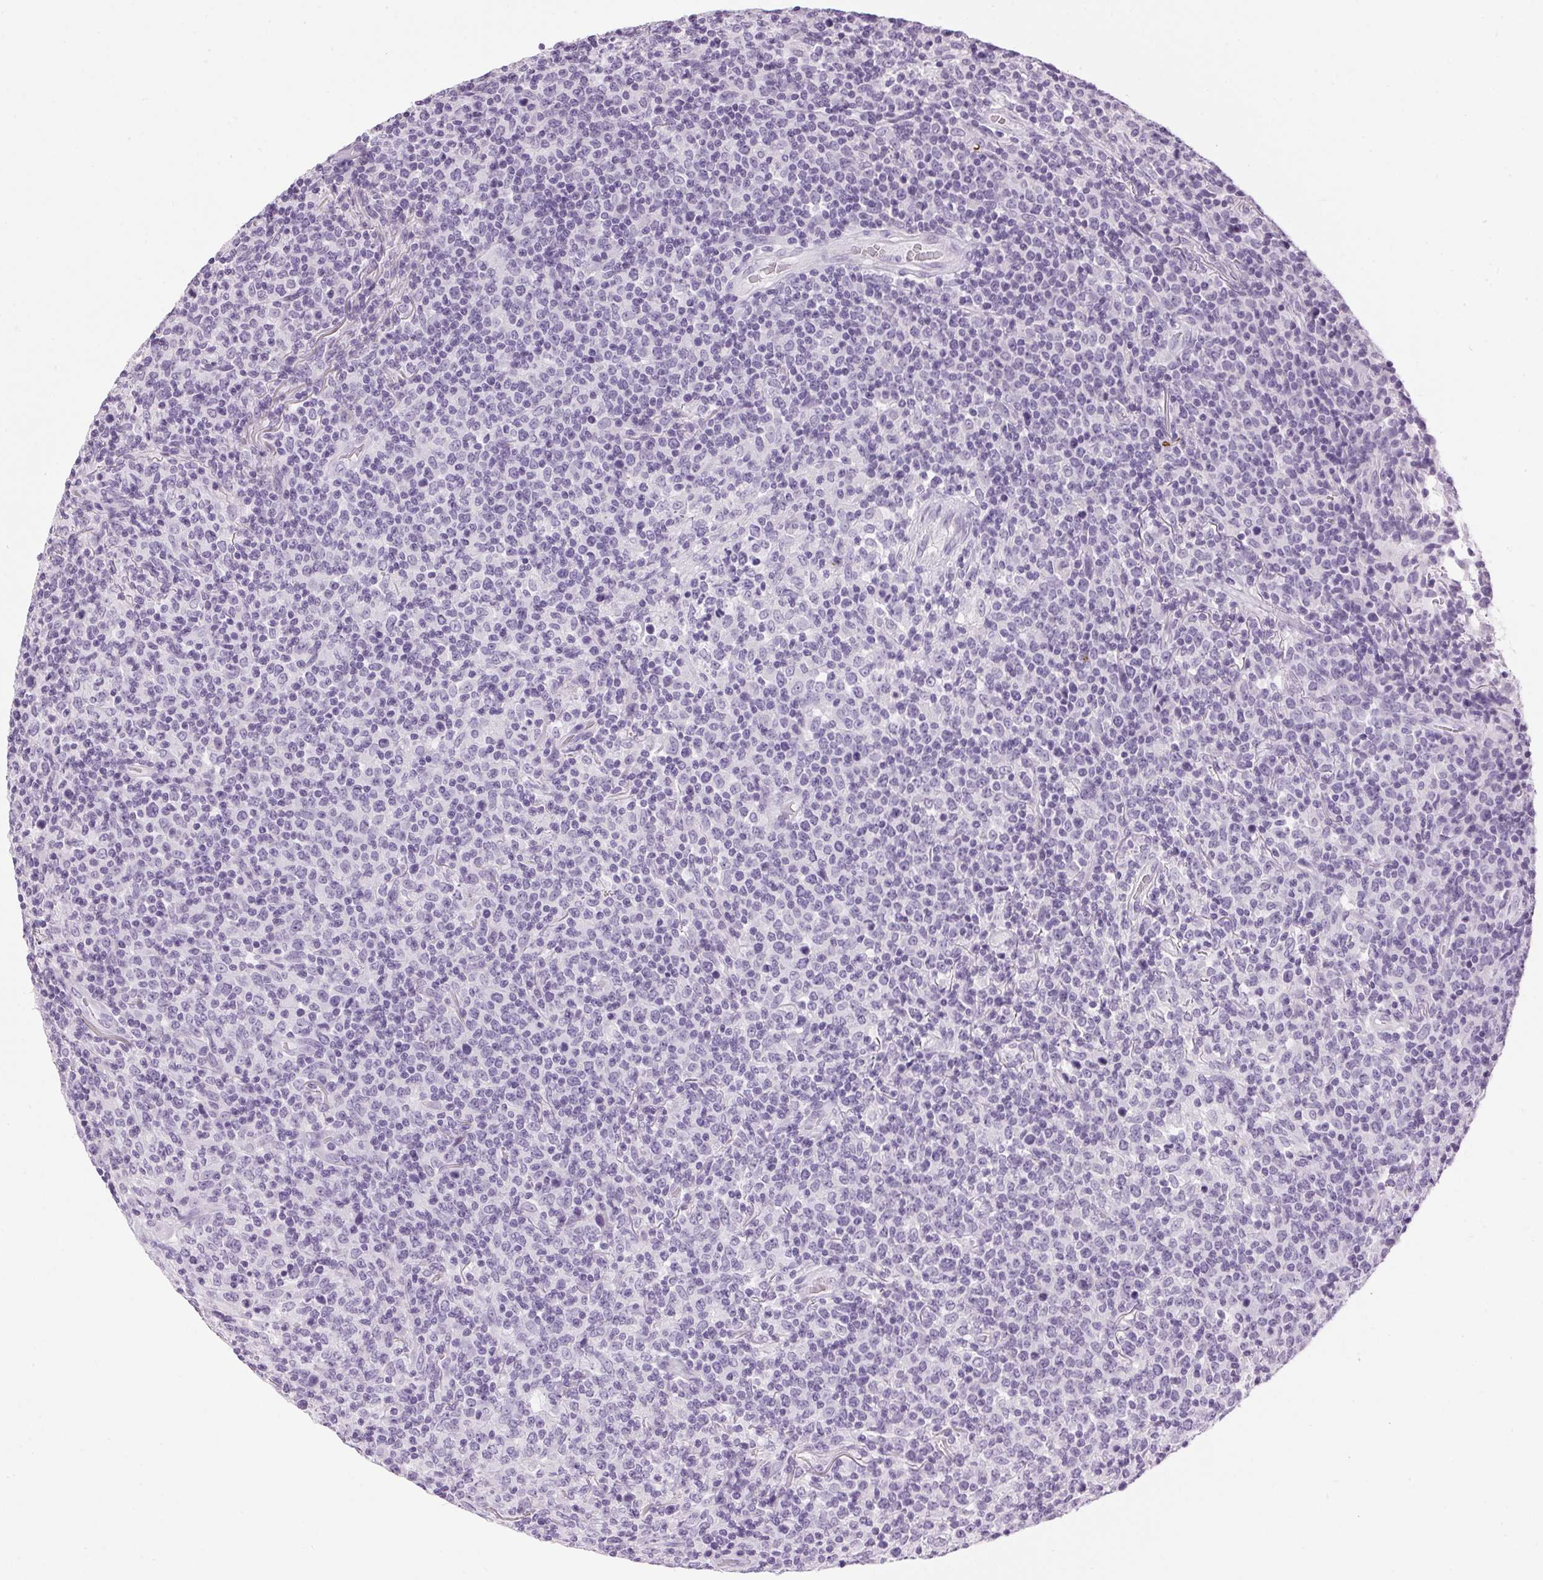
{"staining": {"intensity": "negative", "quantity": "none", "location": "none"}, "tissue": "lymphoma", "cell_type": "Tumor cells", "image_type": "cancer", "snomed": [{"axis": "morphology", "description": "Malignant lymphoma, non-Hodgkin's type, High grade"}, {"axis": "topography", "description": "Lung"}], "caption": "This histopathology image is of malignant lymphoma, non-Hodgkin's type (high-grade) stained with IHC to label a protein in brown with the nuclei are counter-stained blue. There is no staining in tumor cells.", "gene": "SP7", "patient": {"sex": "male", "age": 79}}